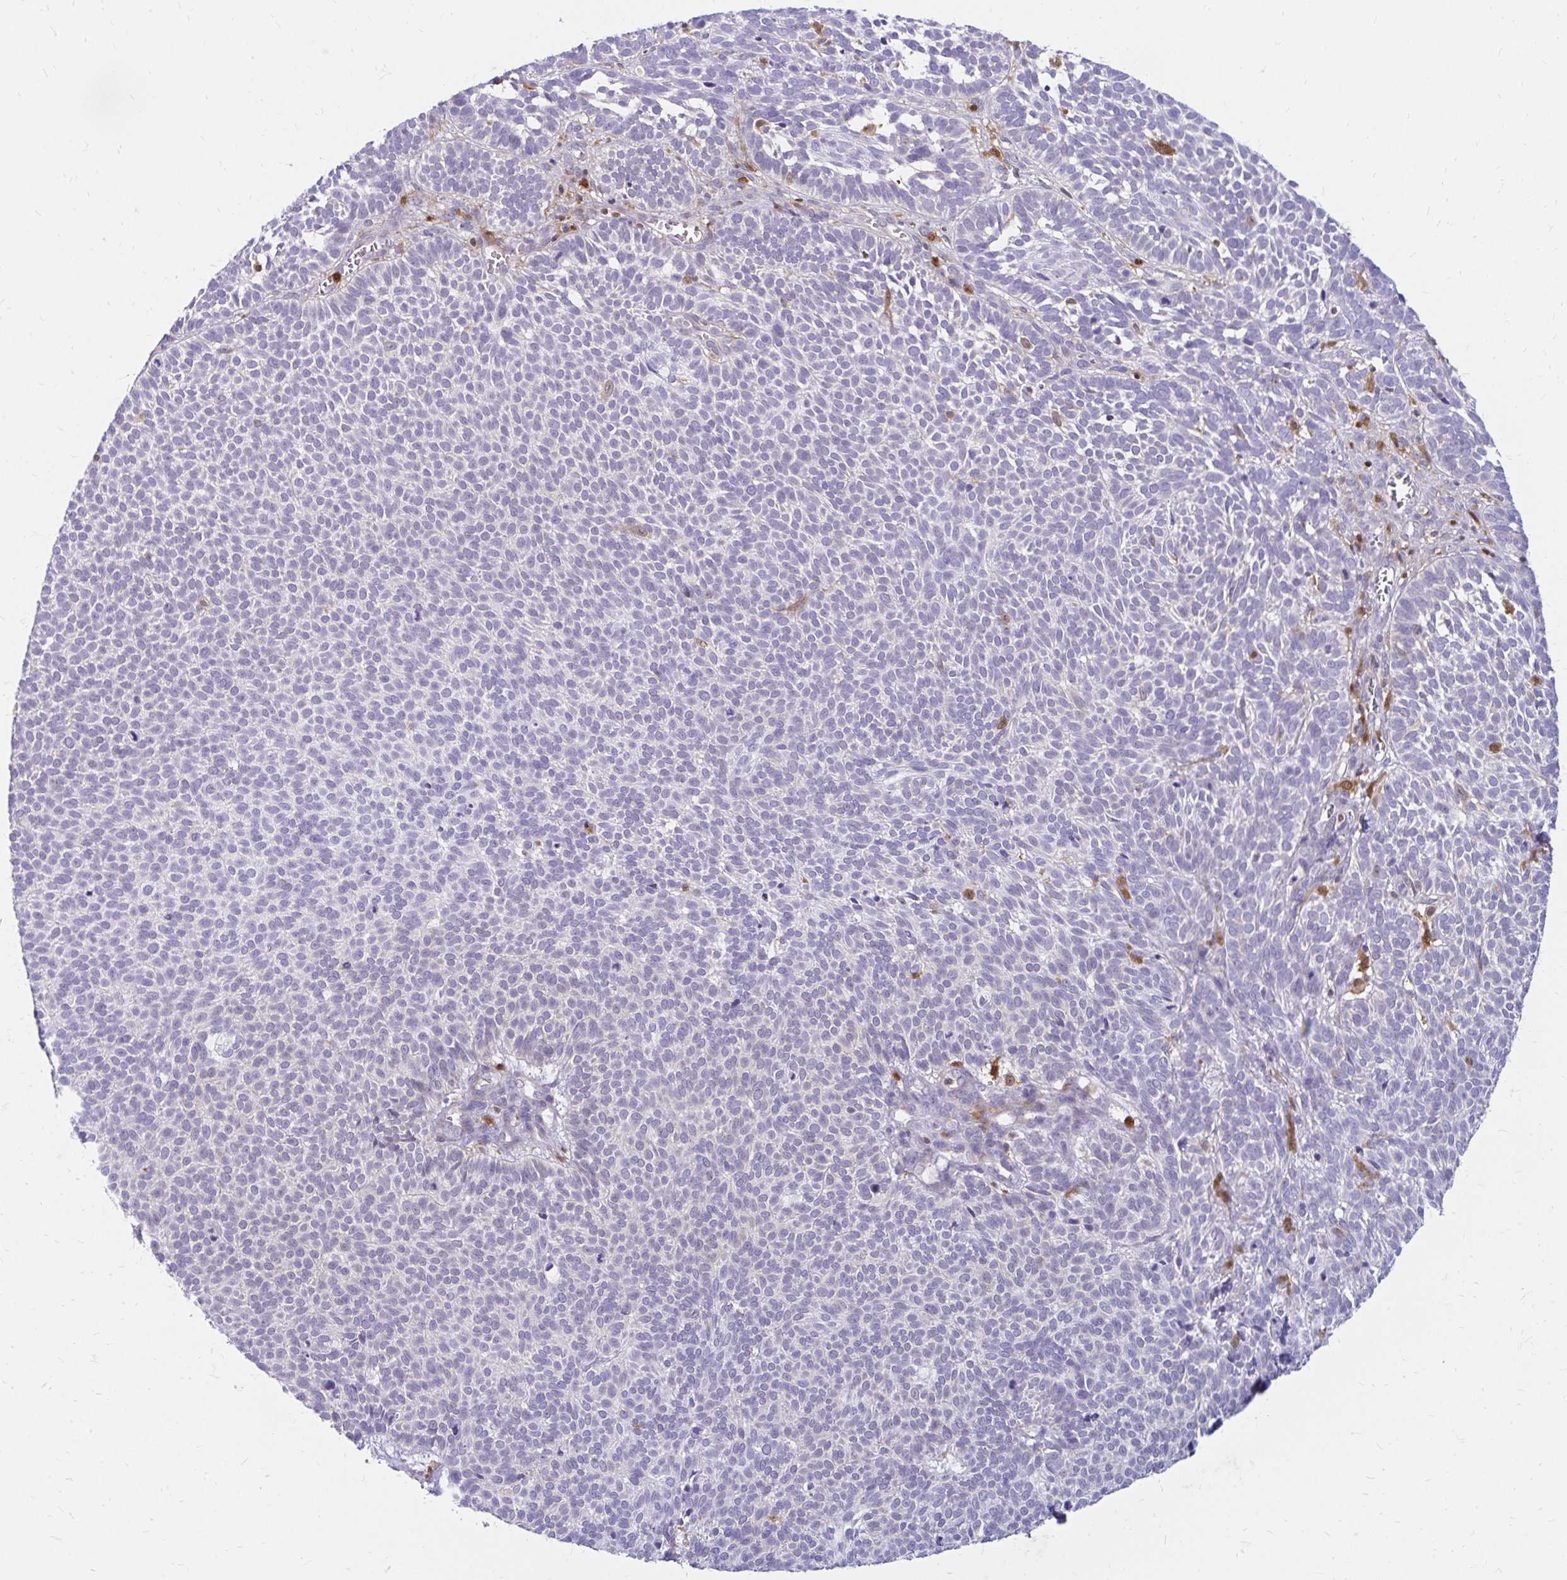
{"staining": {"intensity": "negative", "quantity": "none", "location": "none"}, "tissue": "skin cancer", "cell_type": "Tumor cells", "image_type": "cancer", "snomed": [{"axis": "morphology", "description": "Basal cell carcinoma"}, {"axis": "topography", "description": "Skin"}], "caption": "DAB immunohistochemical staining of human skin basal cell carcinoma shows no significant expression in tumor cells.", "gene": "PYCARD", "patient": {"sex": "male", "age": 63}}